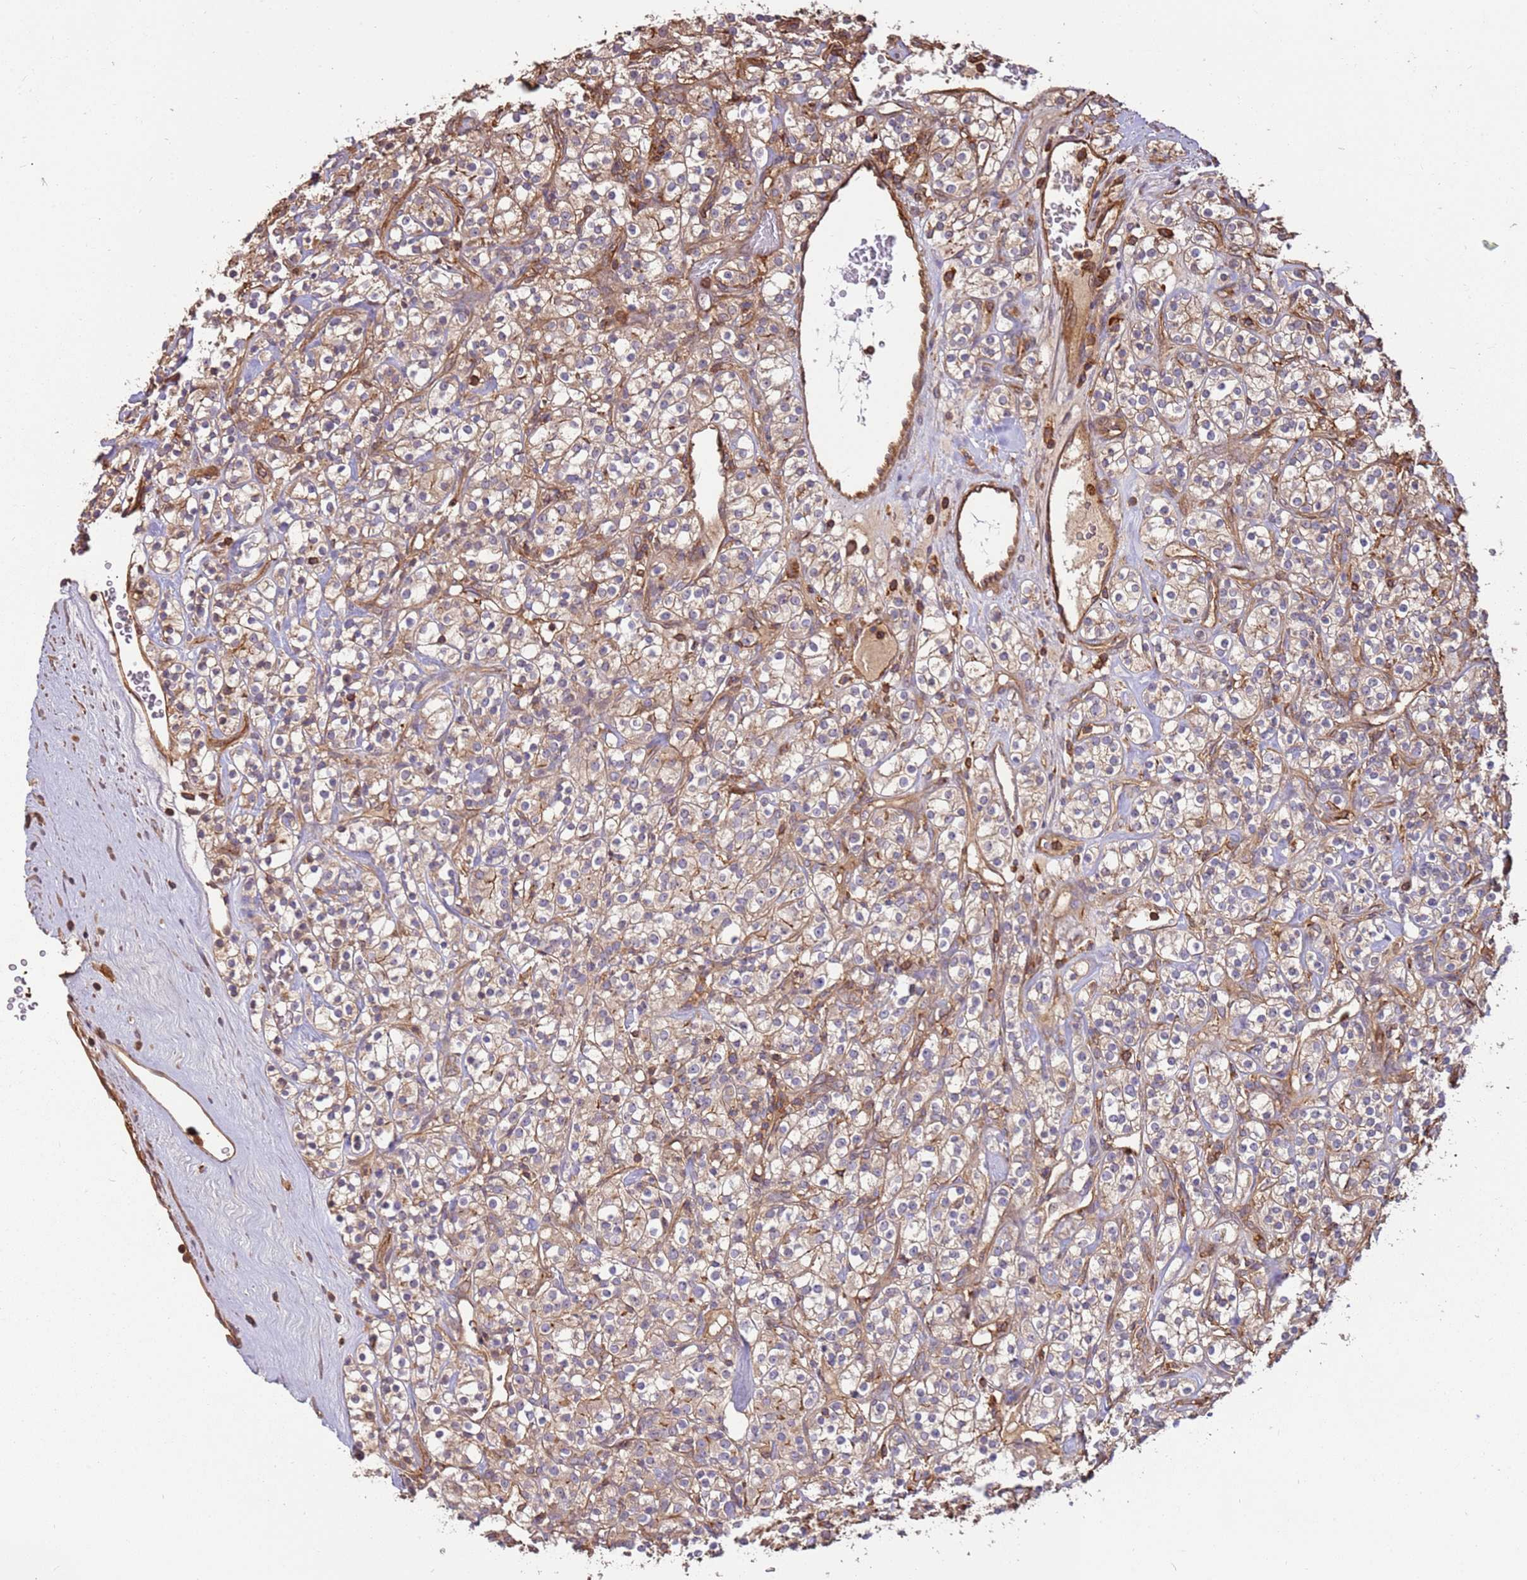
{"staining": {"intensity": "weak", "quantity": ">75%", "location": "cytoplasmic/membranous"}, "tissue": "renal cancer", "cell_type": "Tumor cells", "image_type": "cancer", "snomed": [{"axis": "morphology", "description": "Adenocarcinoma, NOS"}, {"axis": "topography", "description": "Kidney"}], "caption": "A histopathology image of human adenocarcinoma (renal) stained for a protein shows weak cytoplasmic/membranous brown staining in tumor cells.", "gene": "ACVR2A", "patient": {"sex": "male", "age": 77}}